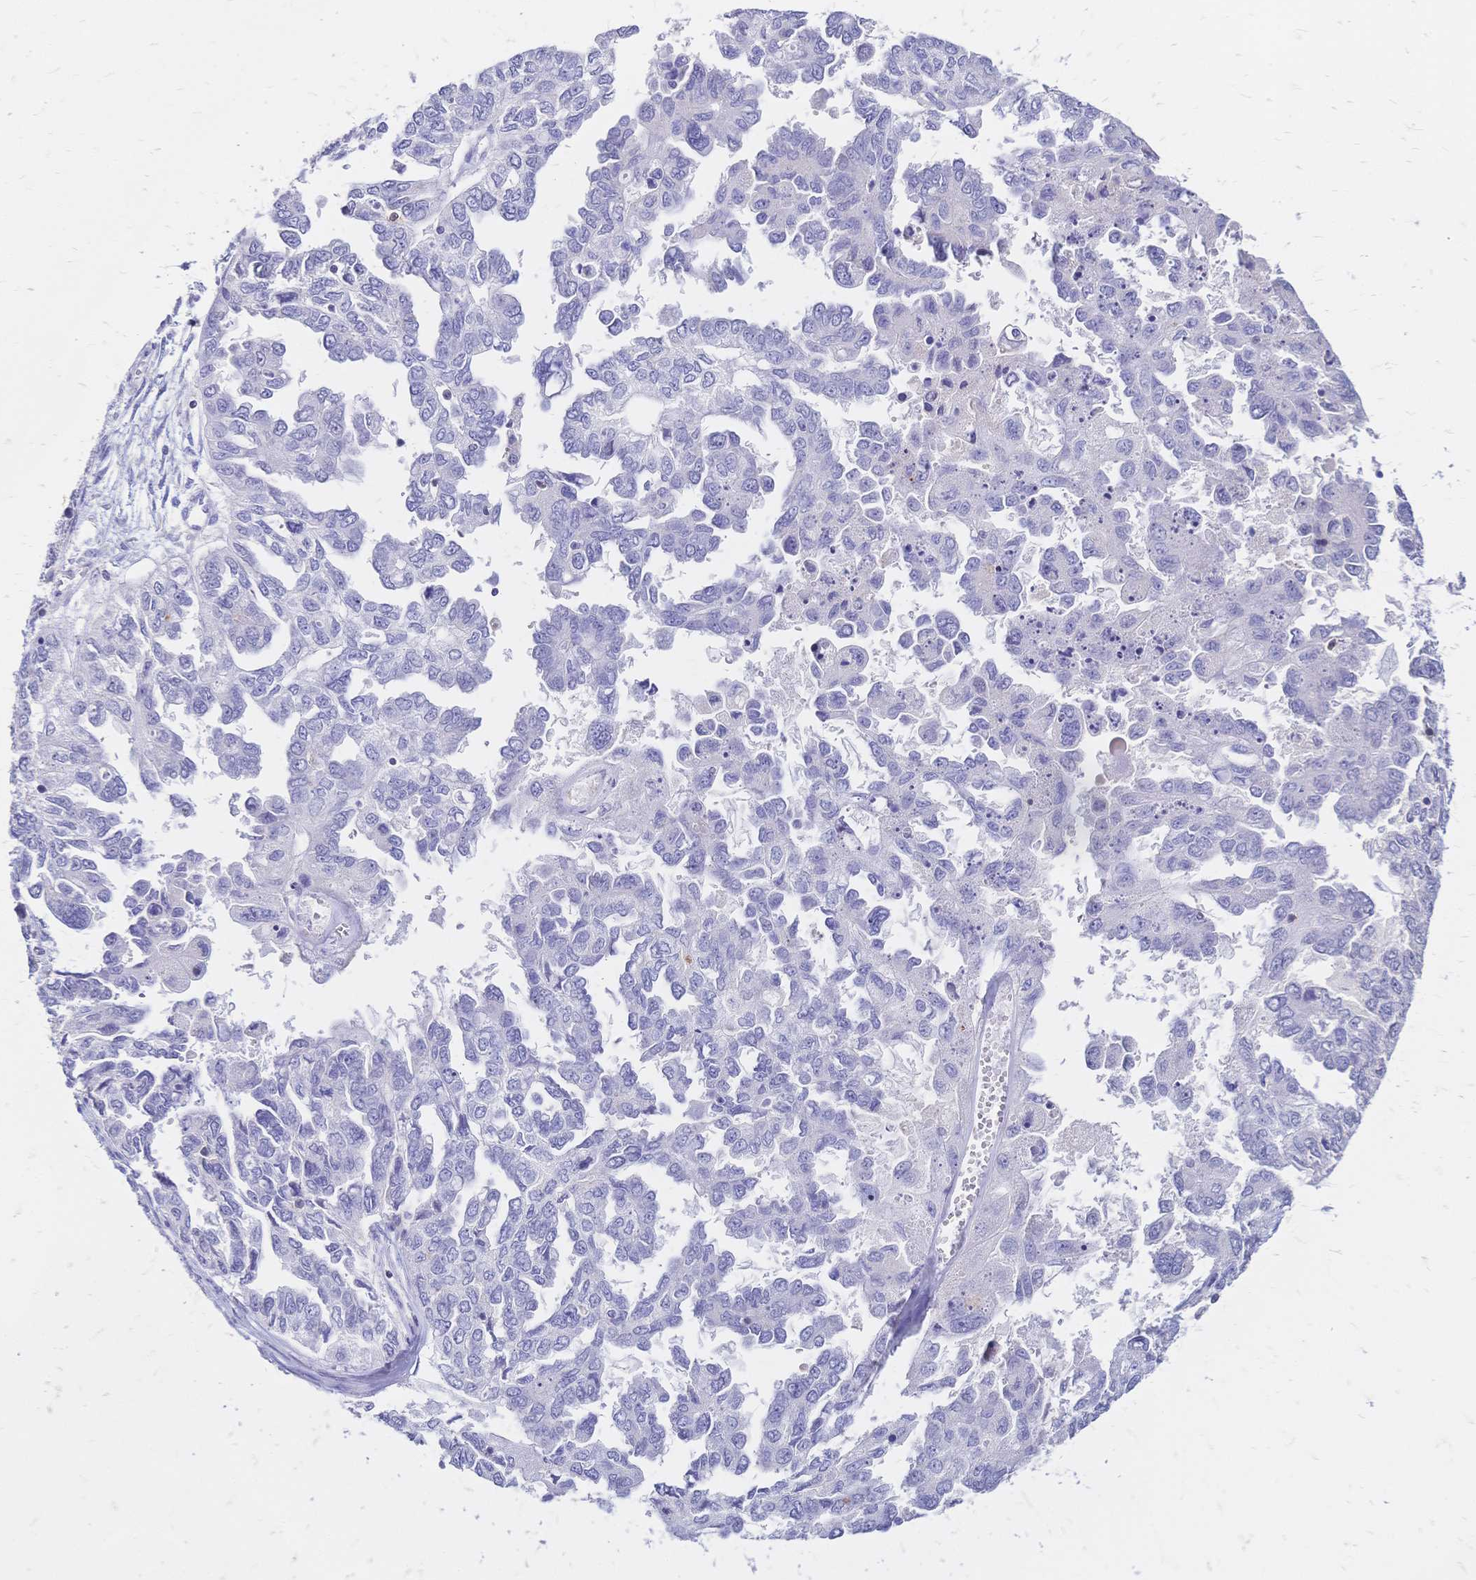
{"staining": {"intensity": "negative", "quantity": "none", "location": "none"}, "tissue": "ovarian cancer", "cell_type": "Tumor cells", "image_type": "cancer", "snomed": [{"axis": "morphology", "description": "Cystadenocarcinoma, serous, NOS"}, {"axis": "topography", "description": "Ovary"}], "caption": "The histopathology image reveals no staining of tumor cells in ovarian serous cystadenocarcinoma. The staining is performed using DAB brown chromogen with nuclei counter-stained in using hematoxylin.", "gene": "IL2RA", "patient": {"sex": "female", "age": 53}}